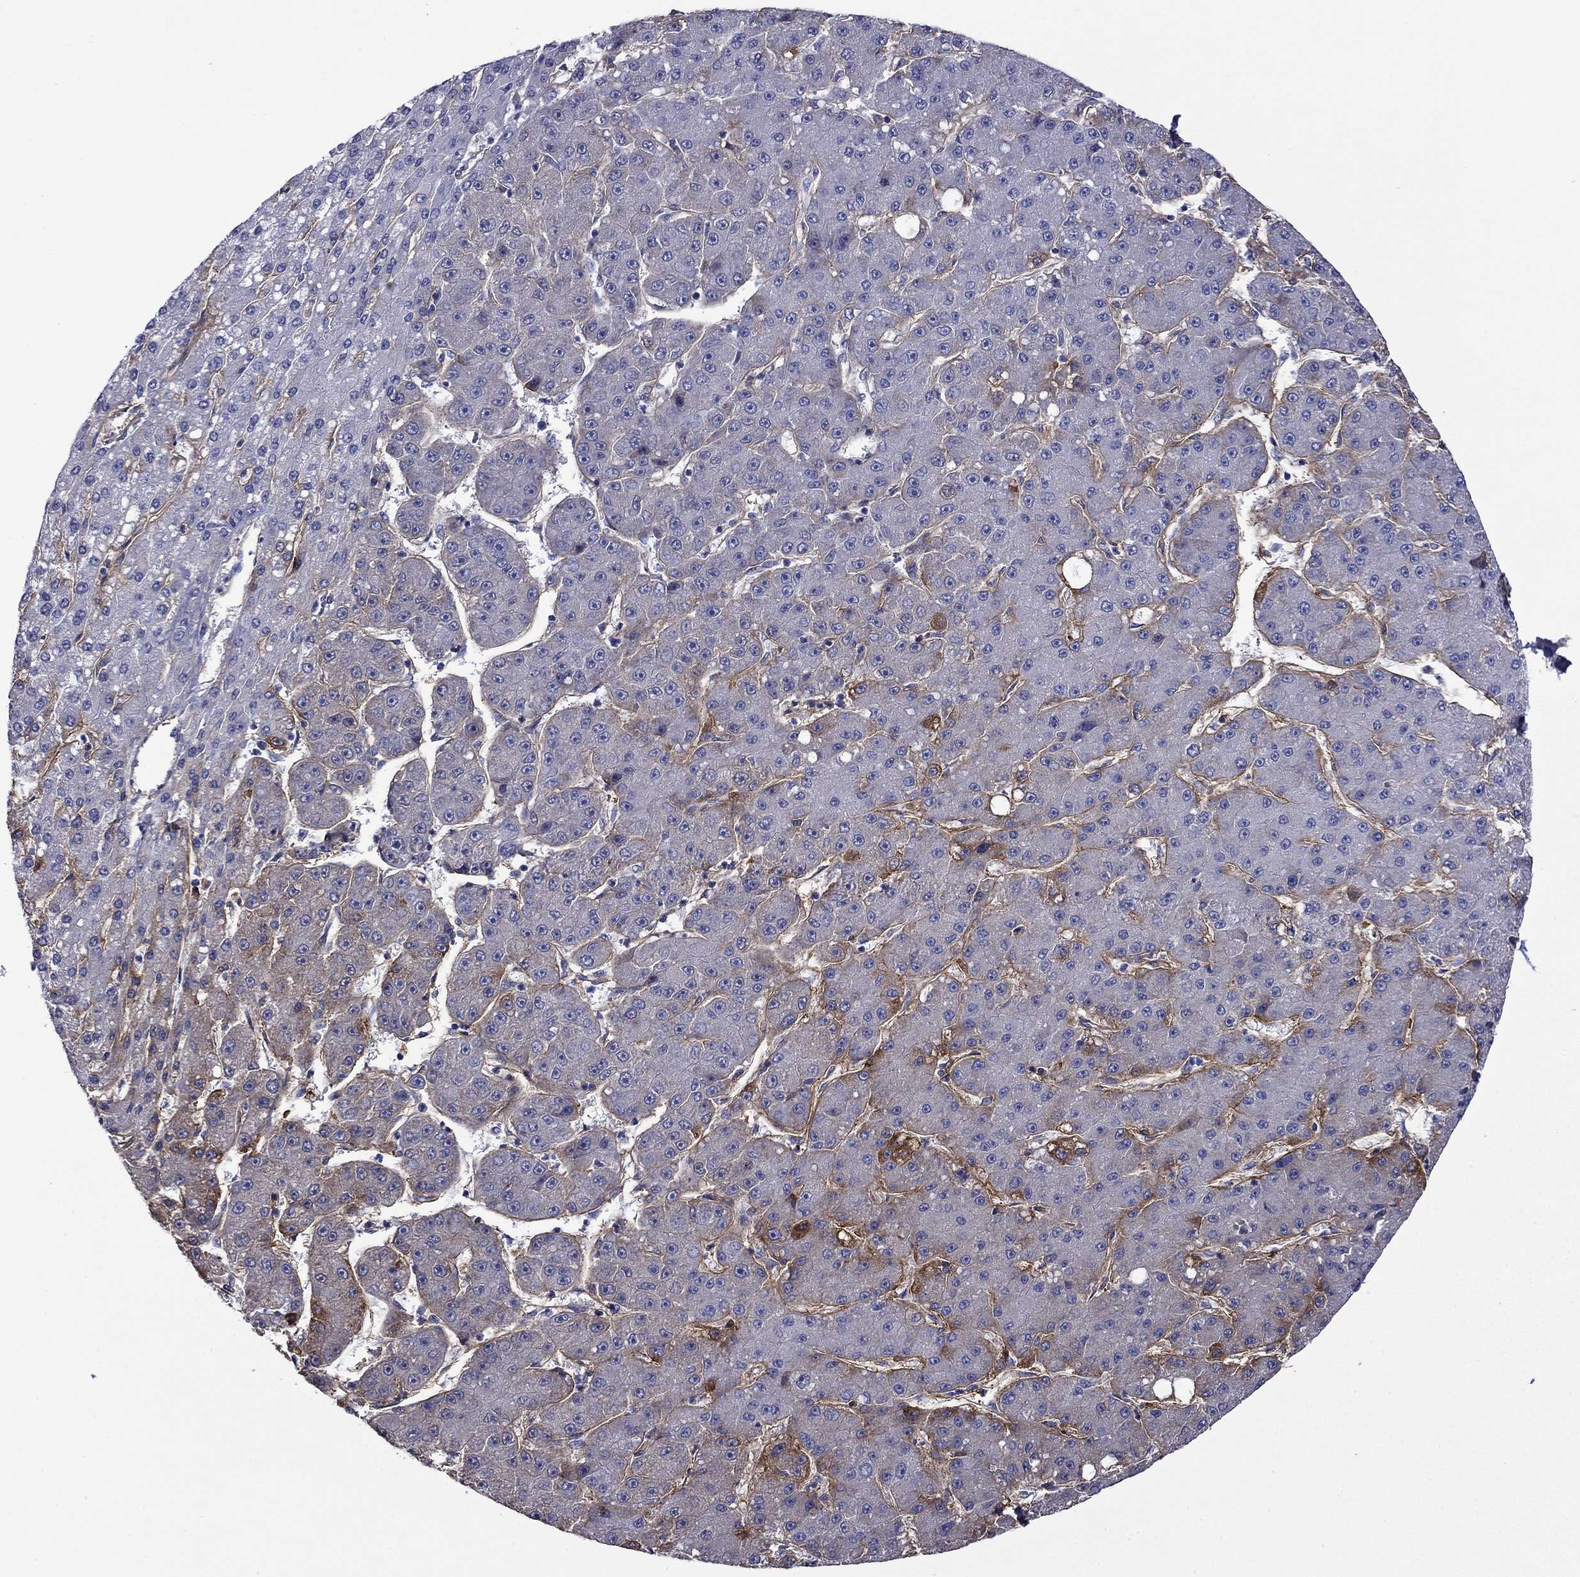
{"staining": {"intensity": "negative", "quantity": "none", "location": "none"}, "tissue": "liver cancer", "cell_type": "Tumor cells", "image_type": "cancer", "snomed": [{"axis": "morphology", "description": "Carcinoma, Hepatocellular, NOS"}, {"axis": "topography", "description": "Liver"}], "caption": "High magnification brightfield microscopy of liver cancer (hepatocellular carcinoma) stained with DAB (3,3'-diaminobenzidine) (brown) and counterstained with hematoxylin (blue): tumor cells show no significant positivity.", "gene": "HSPG2", "patient": {"sex": "male", "age": 67}}